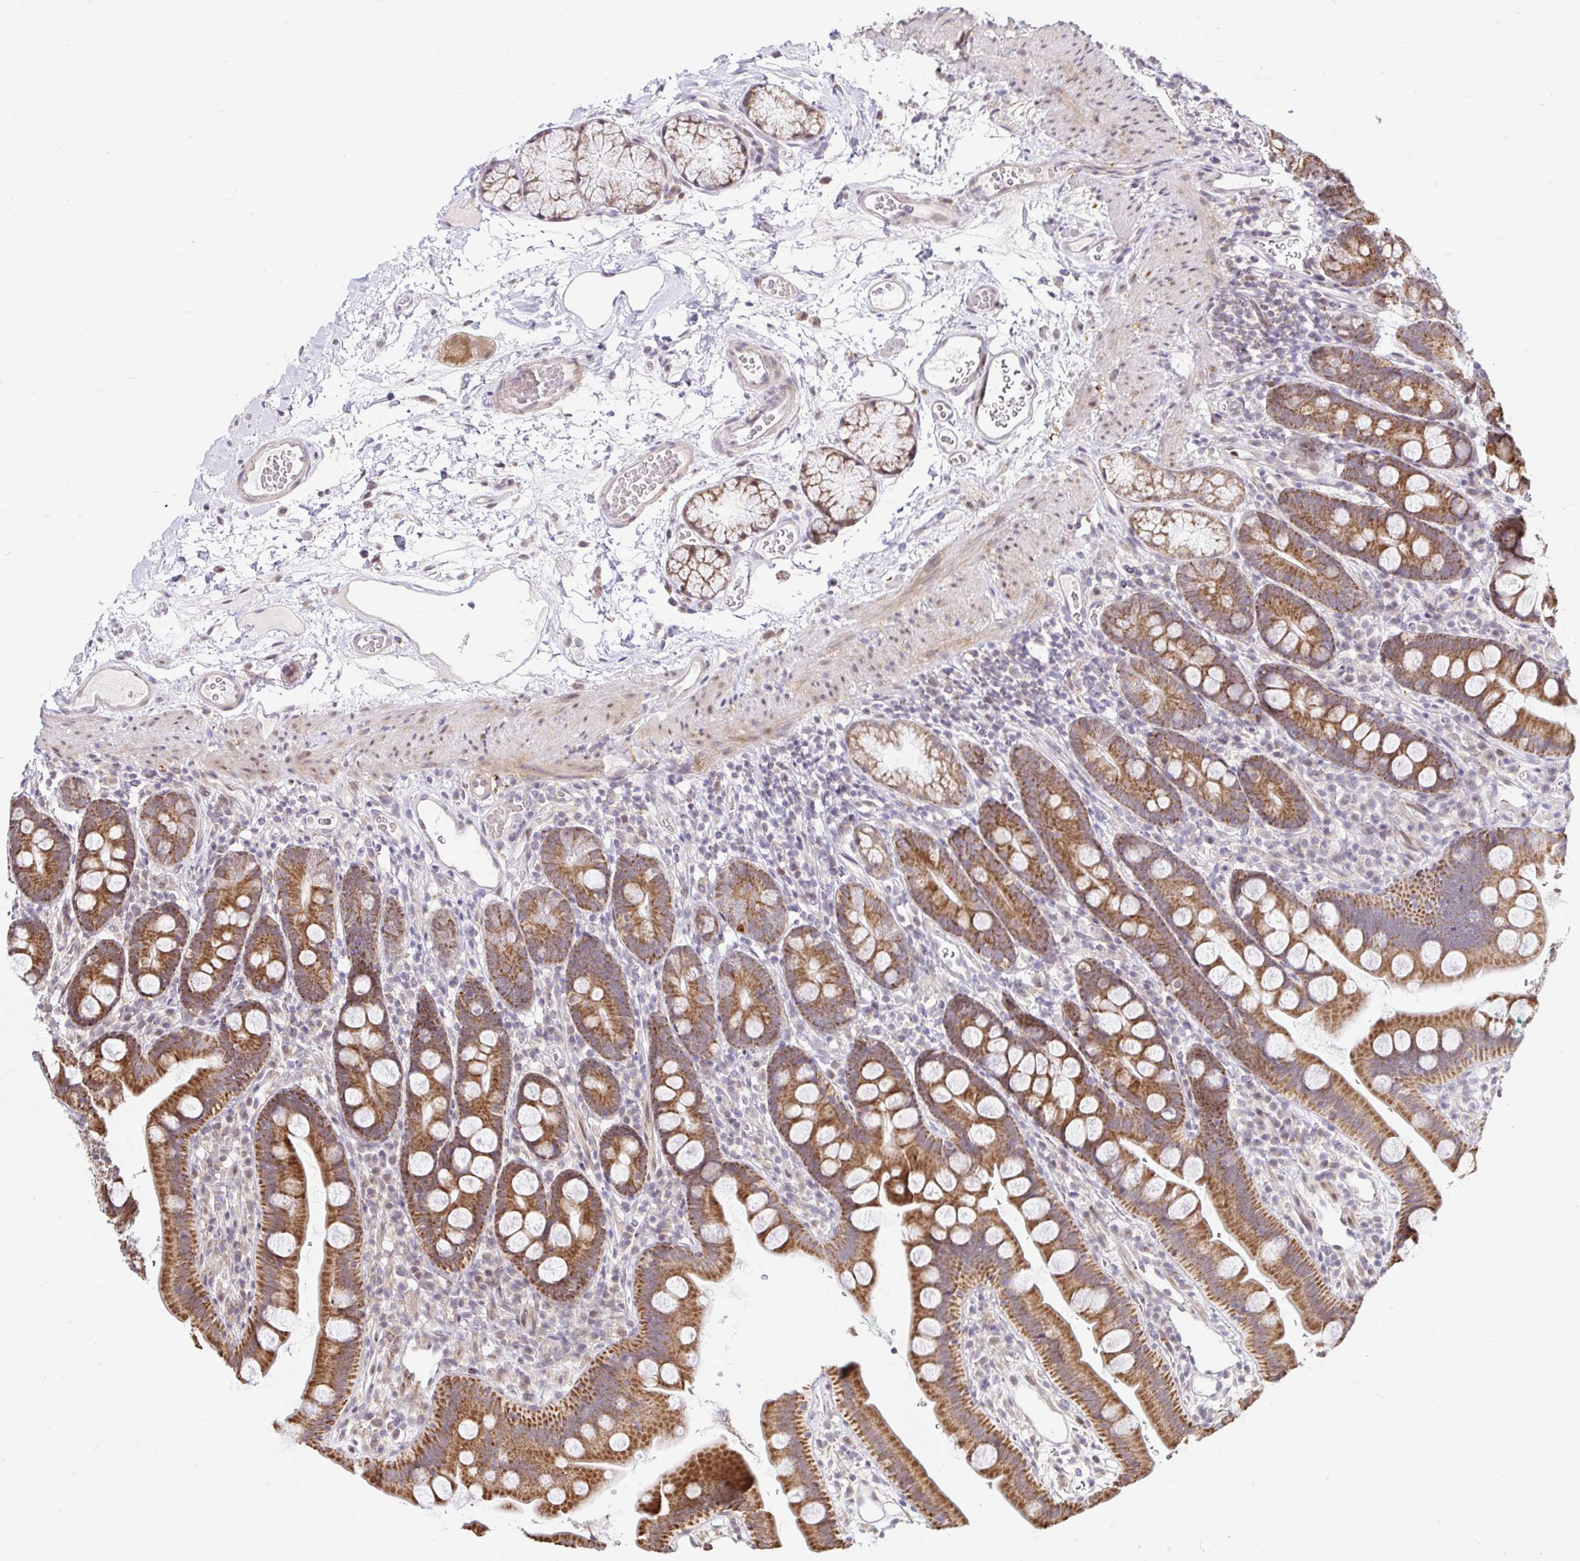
{"staining": {"intensity": "strong", "quantity": ">75%", "location": "cytoplasmic/membranous"}, "tissue": "duodenum", "cell_type": "Glandular cells", "image_type": "normal", "snomed": [{"axis": "morphology", "description": "Normal tissue, NOS"}, {"axis": "topography", "description": "Duodenum"}], "caption": "DAB (3,3'-diaminobenzidine) immunohistochemical staining of benign duodenum displays strong cytoplasmic/membranous protein staining in approximately >75% of glandular cells.", "gene": "TIMM50", "patient": {"sex": "female", "age": 67}}